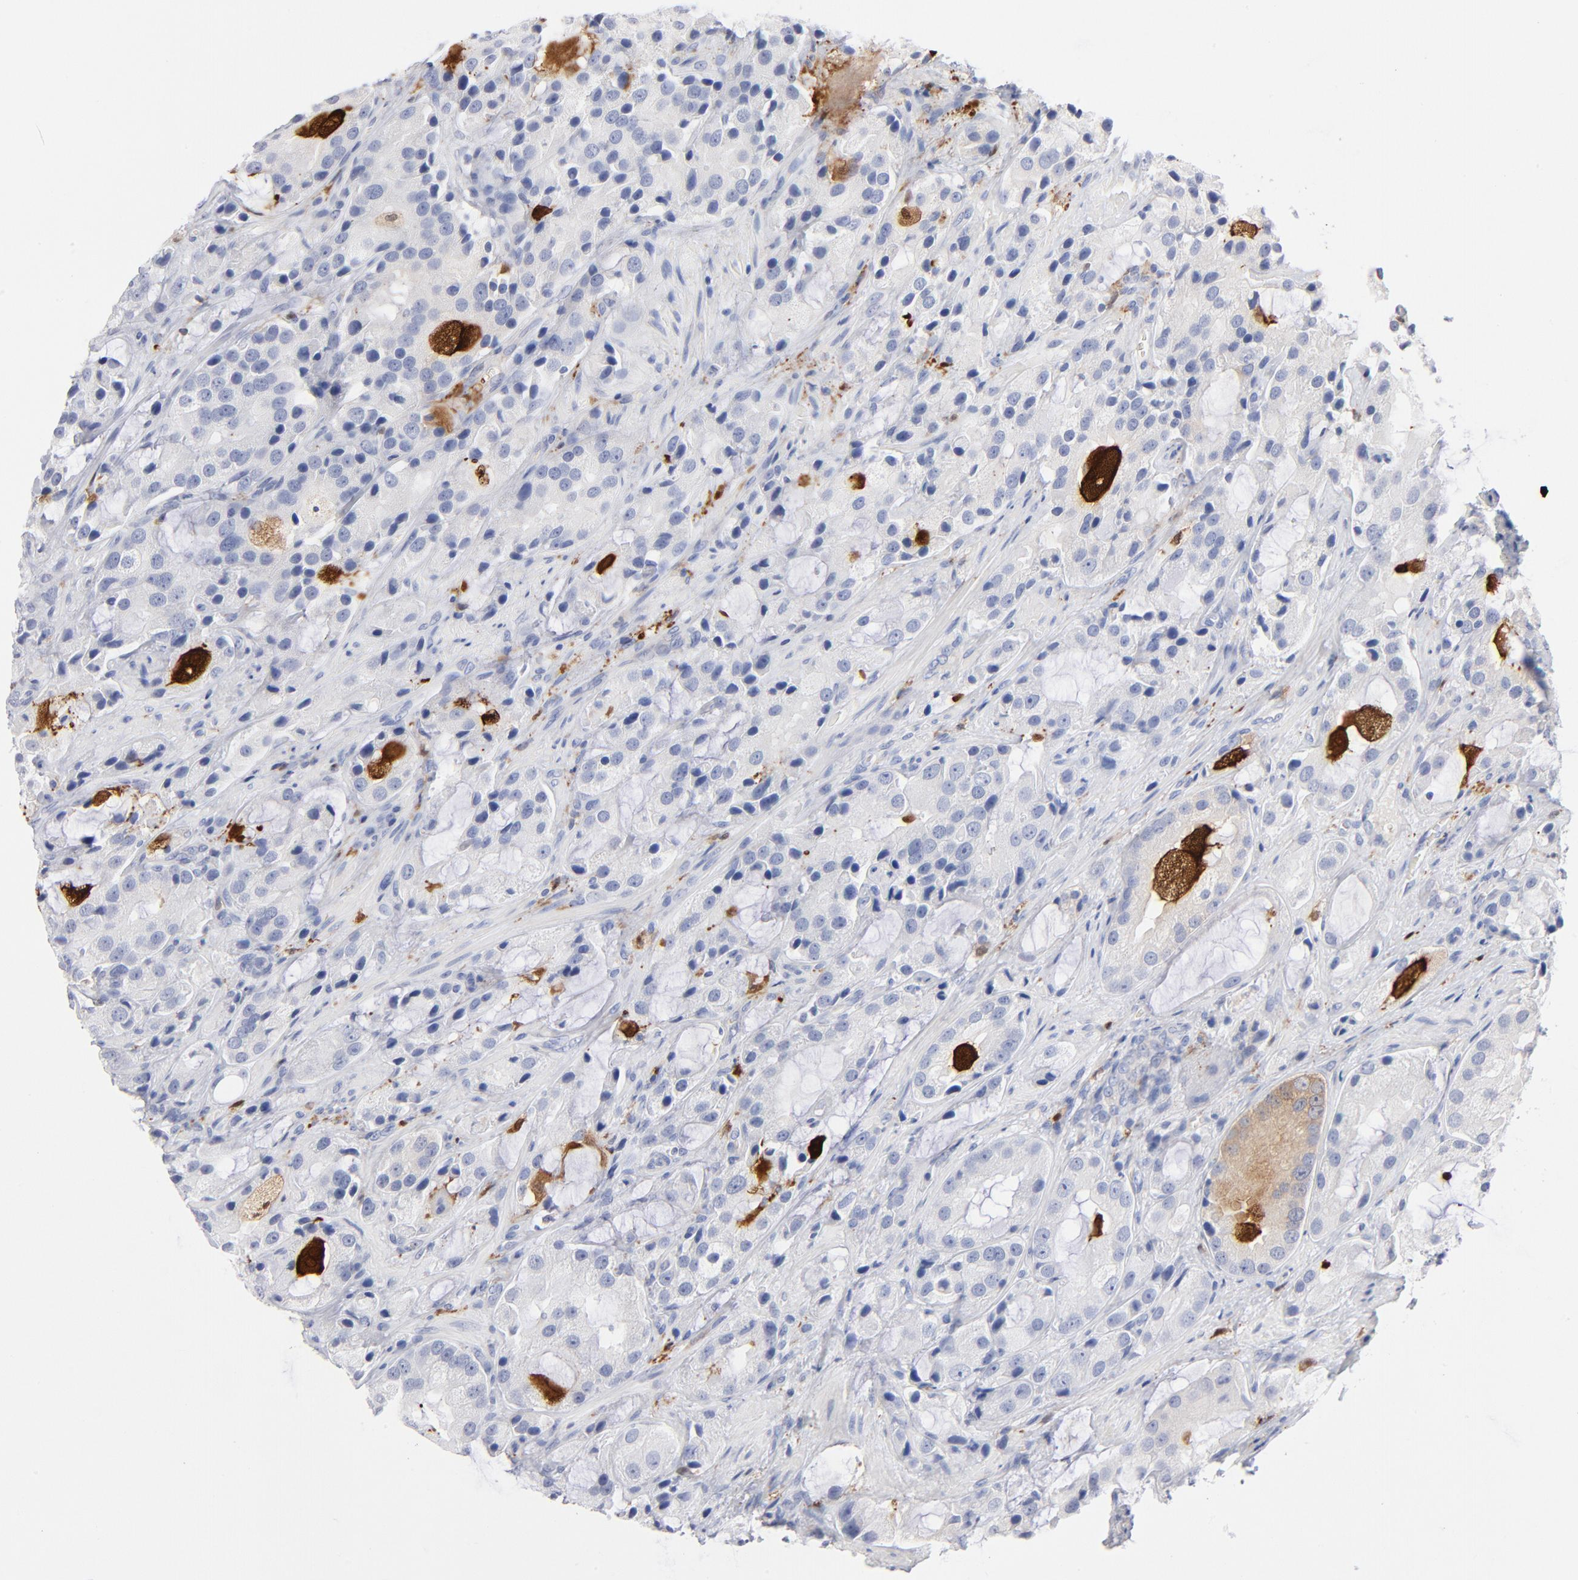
{"staining": {"intensity": "negative", "quantity": "none", "location": "none"}, "tissue": "prostate cancer", "cell_type": "Tumor cells", "image_type": "cancer", "snomed": [{"axis": "morphology", "description": "Adenocarcinoma, High grade"}, {"axis": "topography", "description": "Prostate"}], "caption": "Prostate cancer was stained to show a protein in brown. There is no significant staining in tumor cells.", "gene": "IFIT2", "patient": {"sex": "male", "age": 70}}